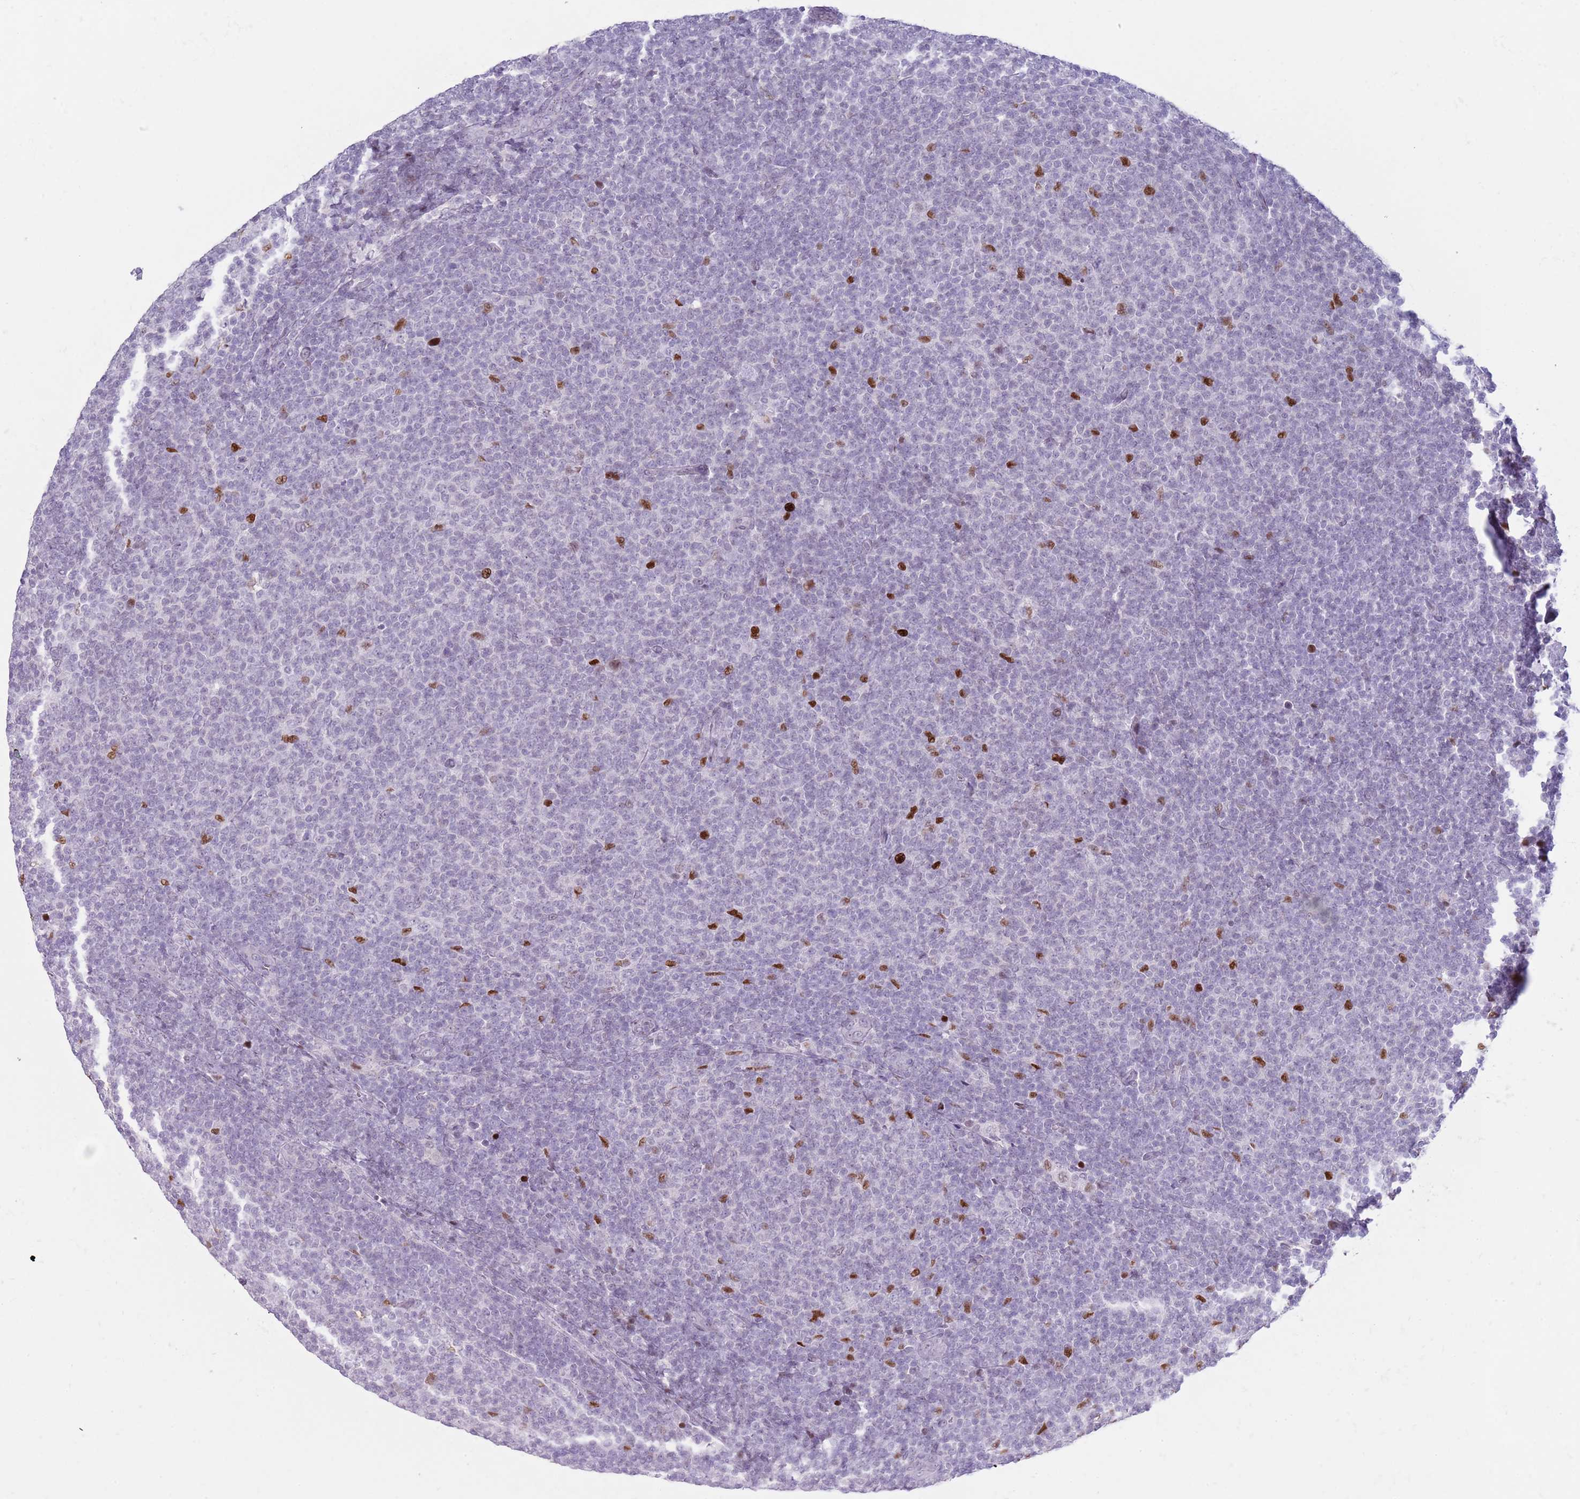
{"staining": {"intensity": "strong", "quantity": "<25%", "location": "nuclear"}, "tissue": "lymphoma", "cell_type": "Tumor cells", "image_type": "cancer", "snomed": [{"axis": "morphology", "description": "Malignant lymphoma, non-Hodgkin's type, Low grade"}, {"axis": "topography", "description": "Lymph node"}], "caption": "A brown stain labels strong nuclear expression of a protein in low-grade malignant lymphoma, non-Hodgkin's type tumor cells.", "gene": "MFSD10", "patient": {"sex": "male", "age": 66}}